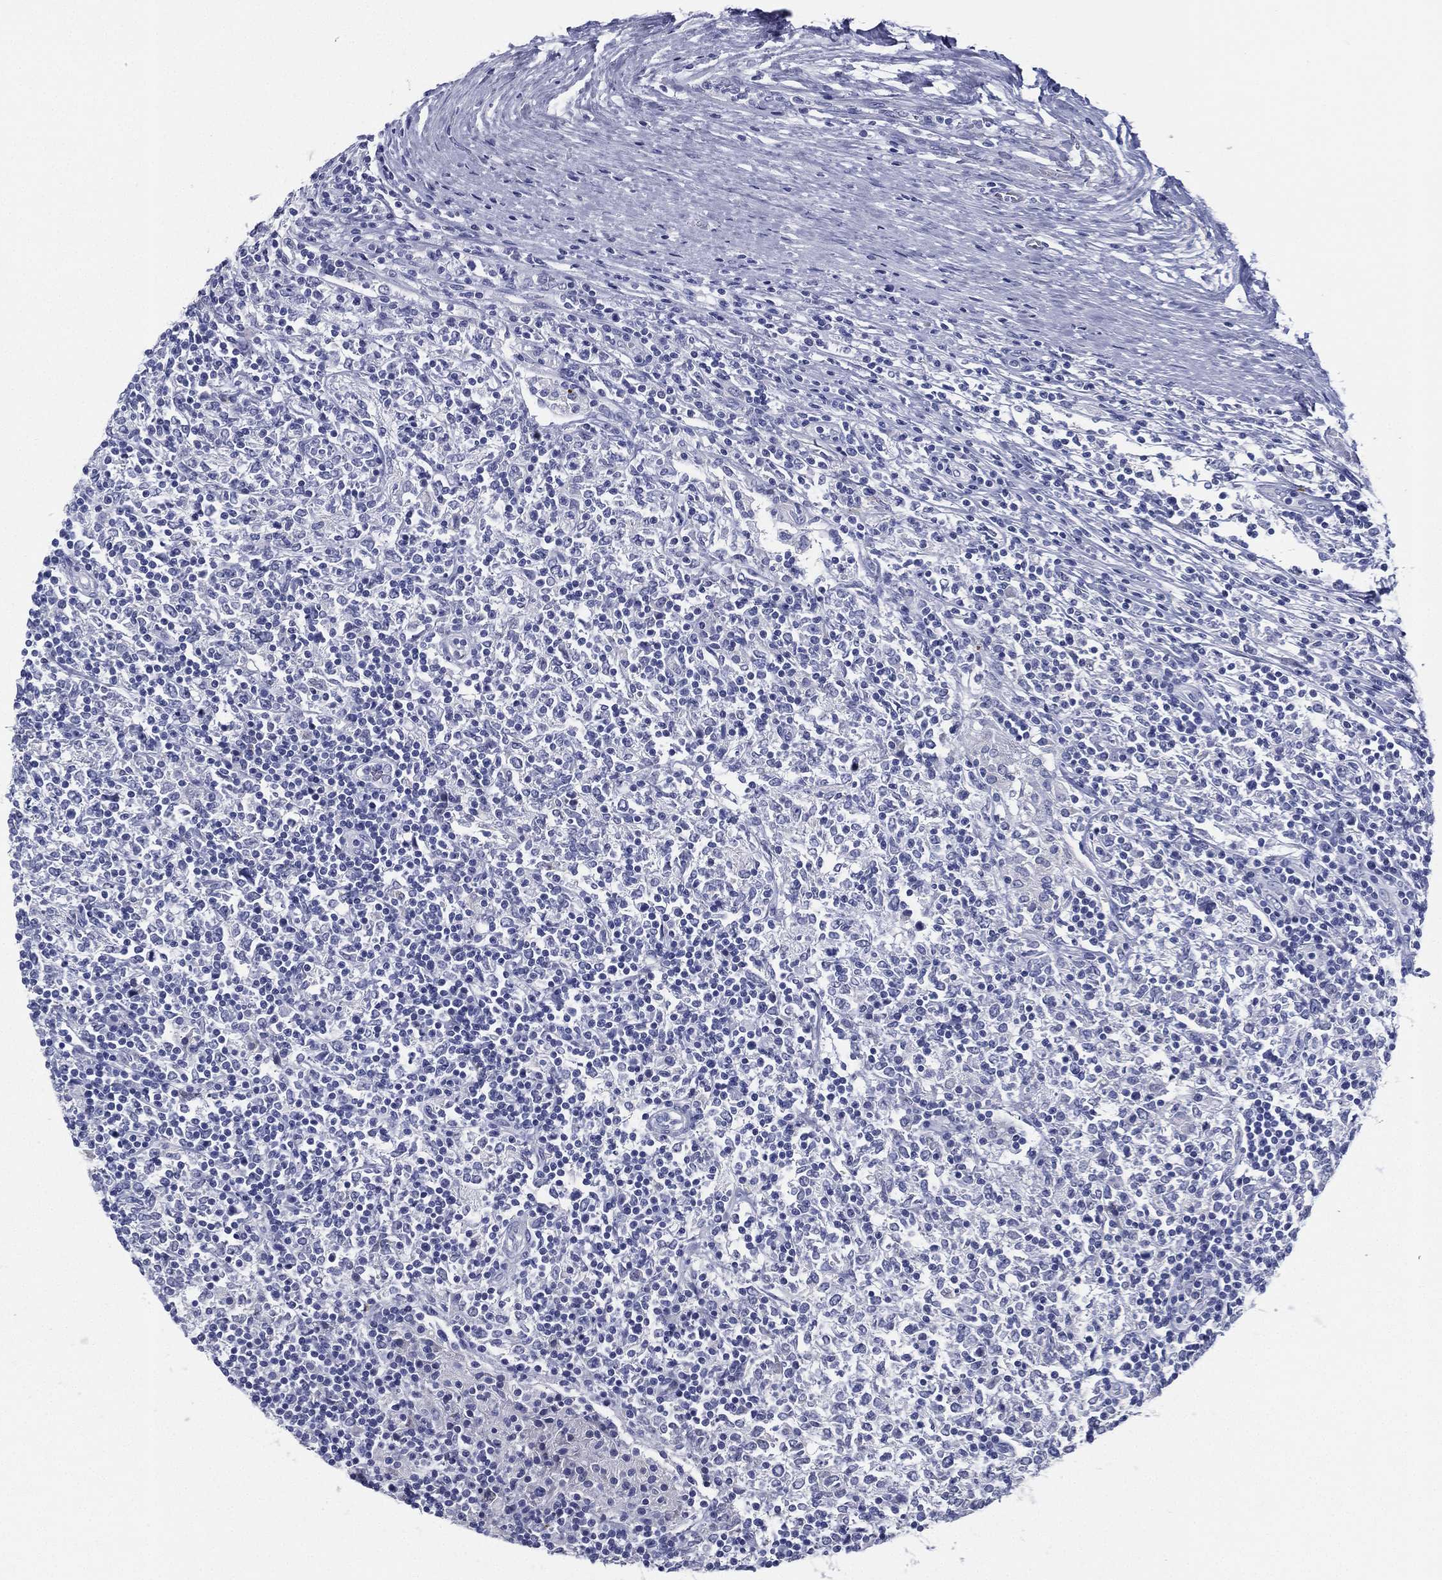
{"staining": {"intensity": "negative", "quantity": "none", "location": "none"}, "tissue": "lymphoma", "cell_type": "Tumor cells", "image_type": "cancer", "snomed": [{"axis": "morphology", "description": "Malignant lymphoma, non-Hodgkin's type, High grade"}, {"axis": "topography", "description": "Lymph node"}], "caption": "Immunohistochemistry (IHC) of human lymphoma shows no positivity in tumor cells.", "gene": "RSPH4A", "patient": {"sex": "female", "age": 84}}